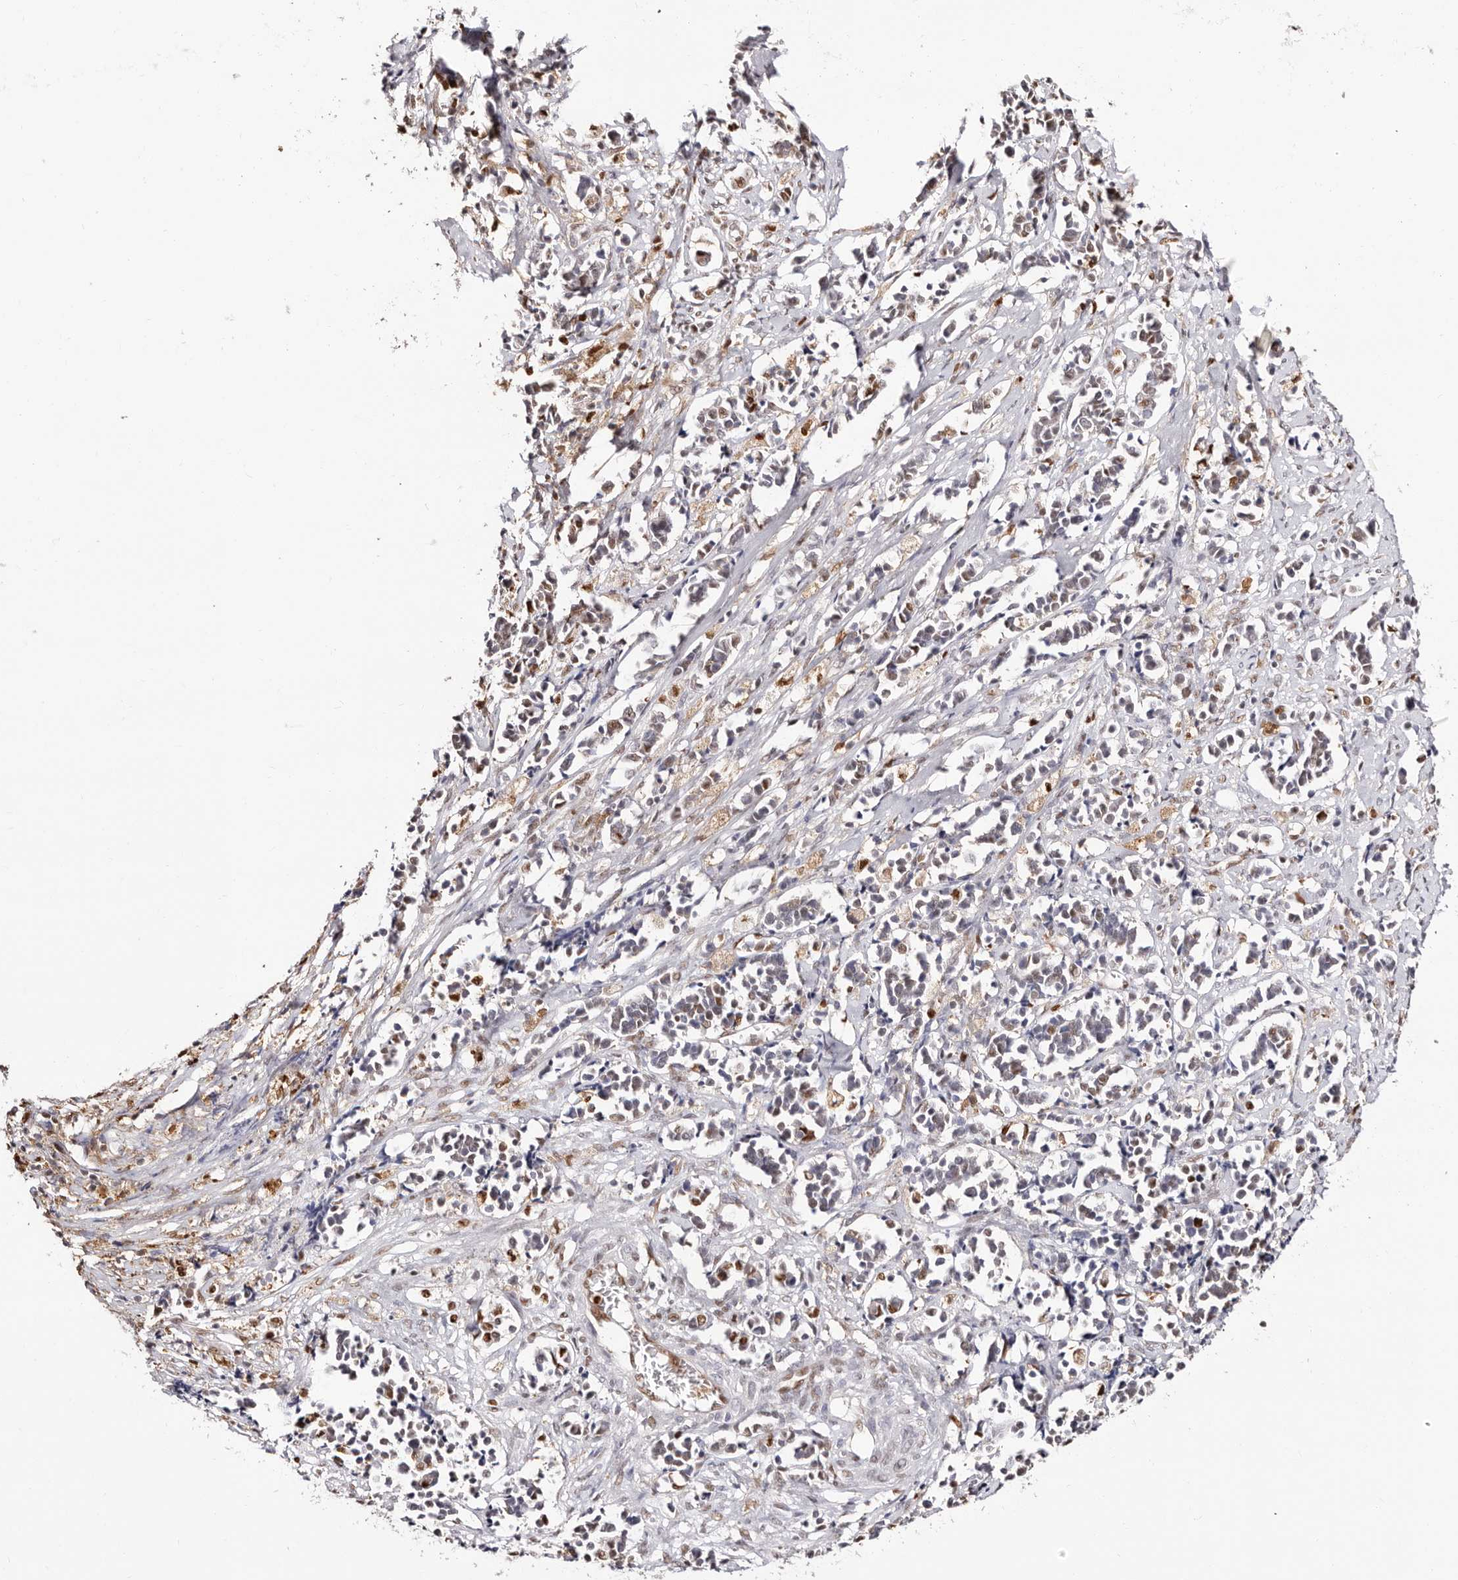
{"staining": {"intensity": "negative", "quantity": "none", "location": "none"}, "tissue": "cervical cancer", "cell_type": "Tumor cells", "image_type": "cancer", "snomed": [{"axis": "morphology", "description": "Normal tissue, NOS"}, {"axis": "morphology", "description": "Squamous cell carcinoma, NOS"}, {"axis": "topography", "description": "Cervix"}], "caption": "This micrograph is of cervical cancer stained with immunohistochemistry to label a protein in brown with the nuclei are counter-stained blue. There is no expression in tumor cells. (DAB IHC with hematoxylin counter stain).", "gene": "TKT", "patient": {"sex": "female", "age": 35}}